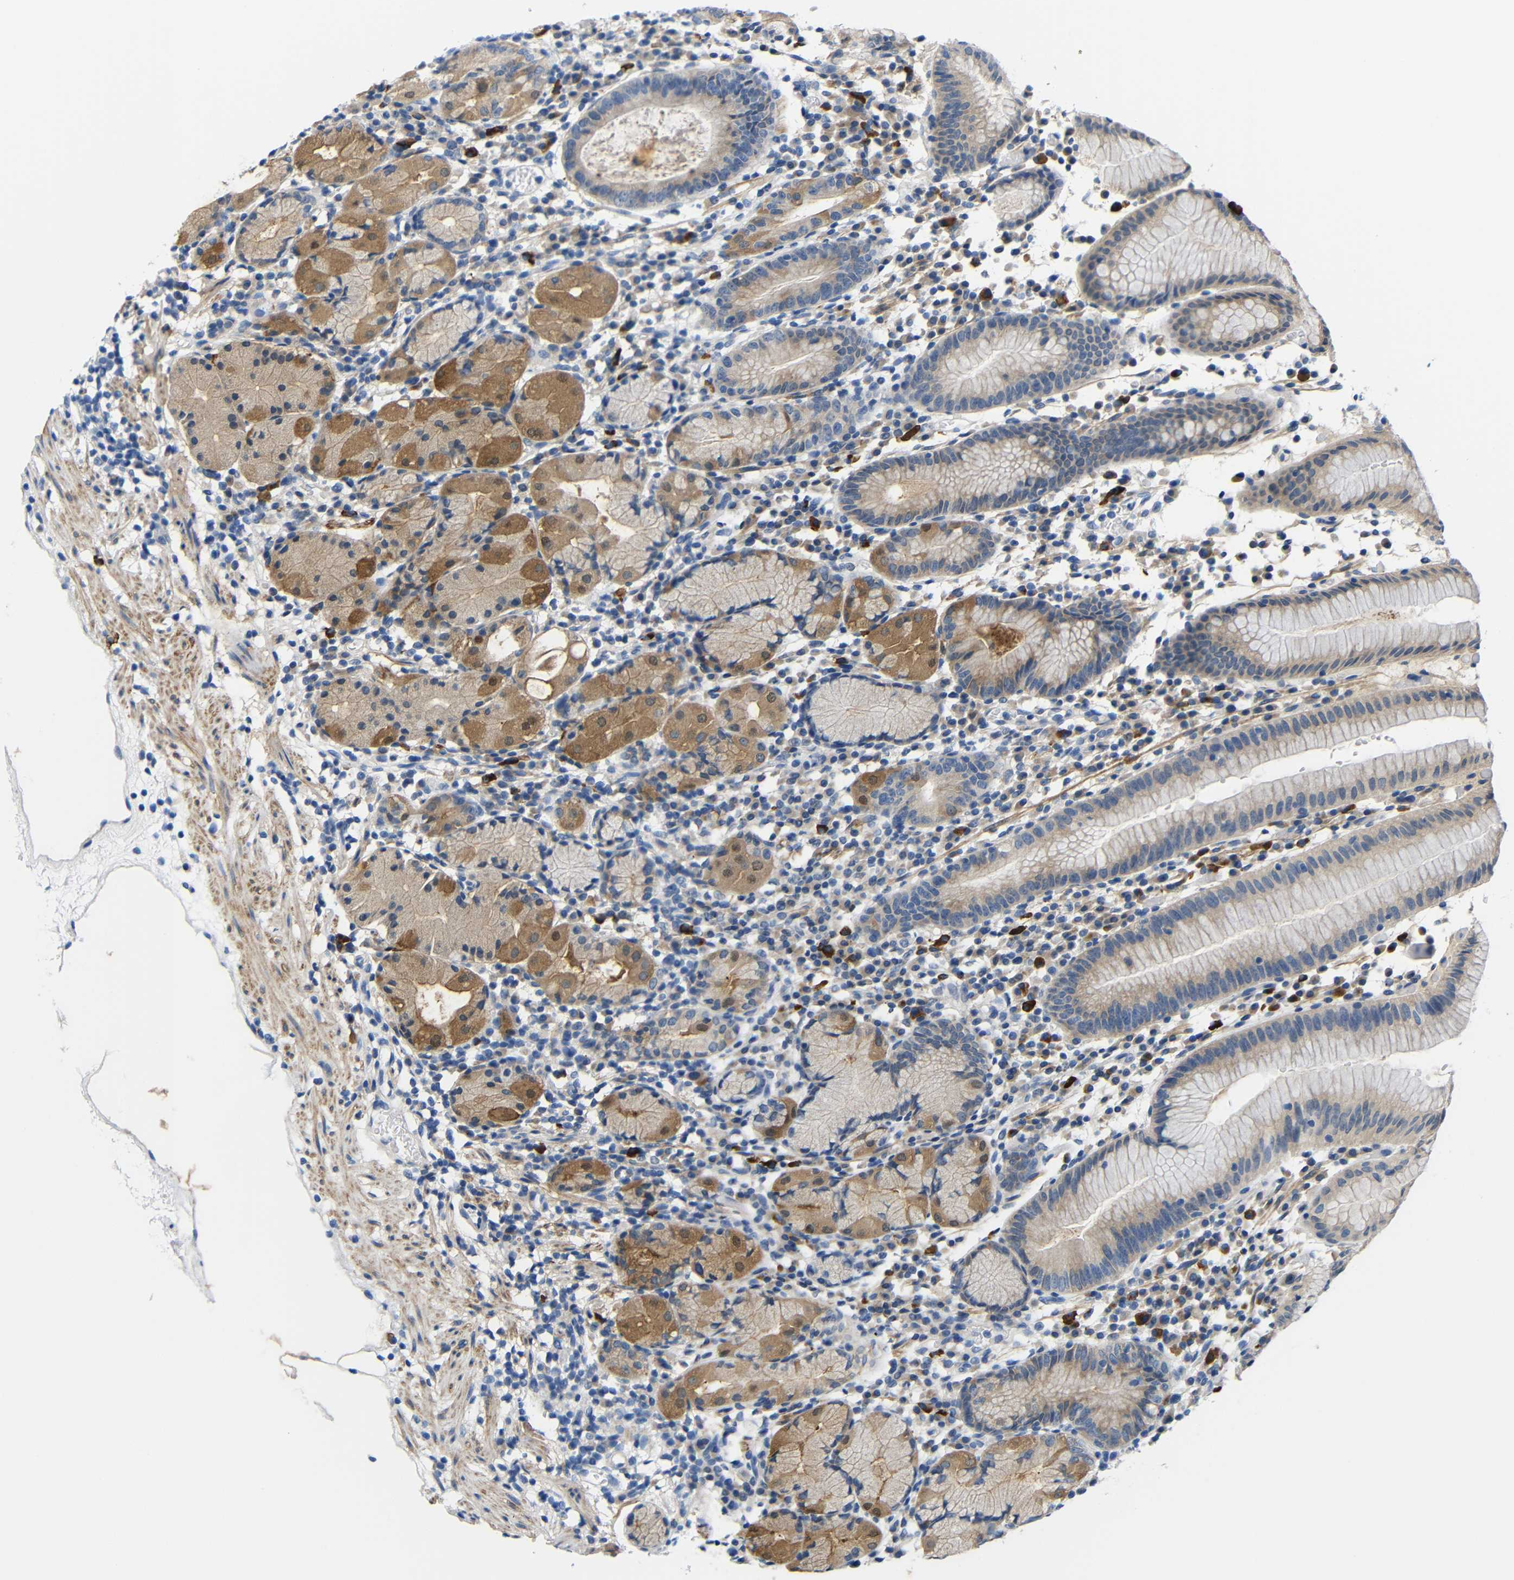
{"staining": {"intensity": "moderate", "quantity": "25%-75%", "location": "cytoplasmic/membranous"}, "tissue": "stomach", "cell_type": "Glandular cells", "image_type": "normal", "snomed": [{"axis": "morphology", "description": "Normal tissue, NOS"}, {"axis": "topography", "description": "Stomach"}, {"axis": "topography", "description": "Stomach, lower"}], "caption": "The immunohistochemical stain shows moderate cytoplasmic/membranous expression in glandular cells of benign stomach. (DAB IHC, brown staining for protein, blue staining for nuclei).", "gene": "NEGR1", "patient": {"sex": "female", "age": 75}}